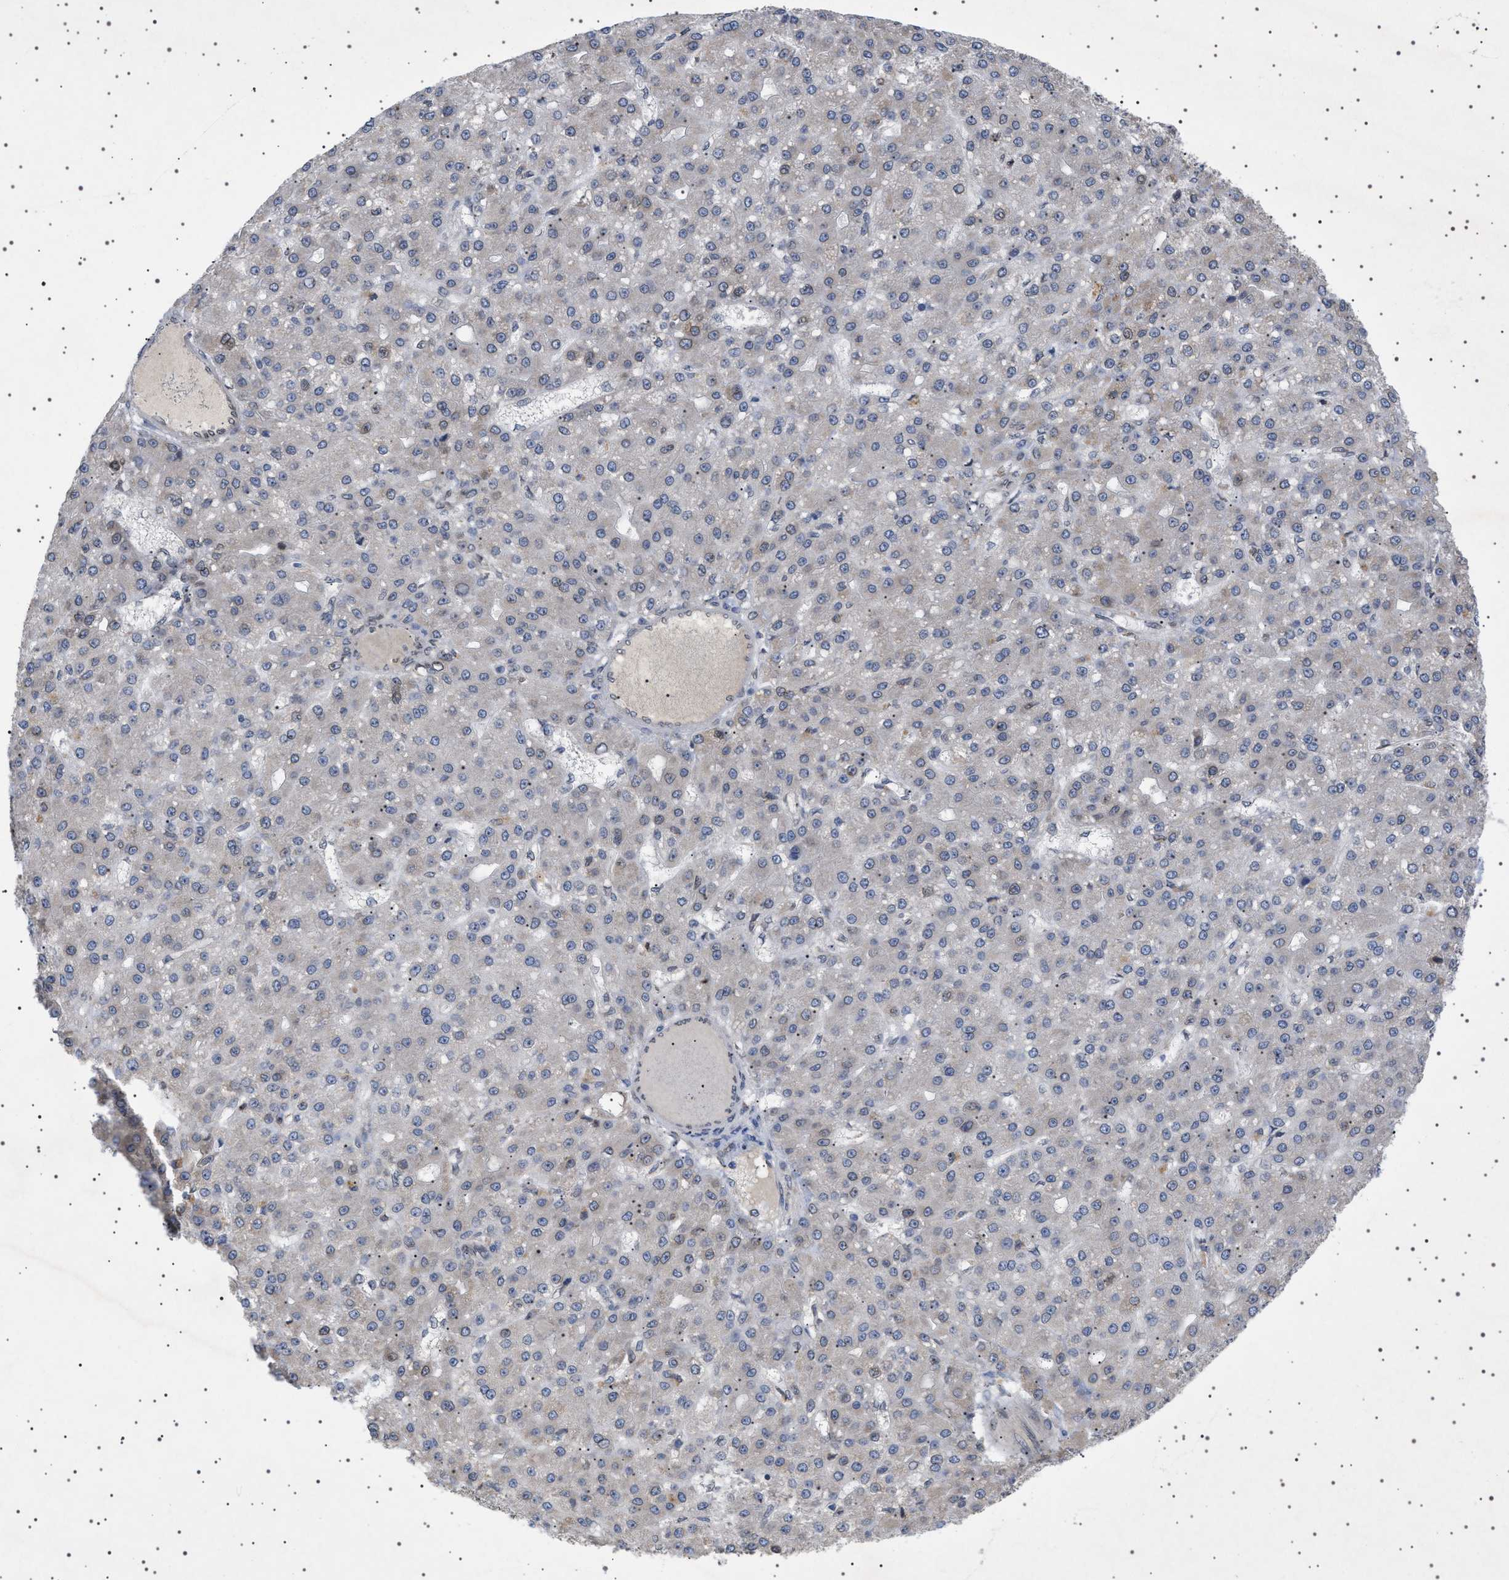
{"staining": {"intensity": "moderate", "quantity": "<25%", "location": "cytoplasmic/membranous,nuclear"}, "tissue": "liver cancer", "cell_type": "Tumor cells", "image_type": "cancer", "snomed": [{"axis": "morphology", "description": "Carcinoma, Hepatocellular, NOS"}, {"axis": "topography", "description": "Liver"}], "caption": "An image of human liver cancer (hepatocellular carcinoma) stained for a protein shows moderate cytoplasmic/membranous and nuclear brown staining in tumor cells.", "gene": "NUP93", "patient": {"sex": "male", "age": 67}}